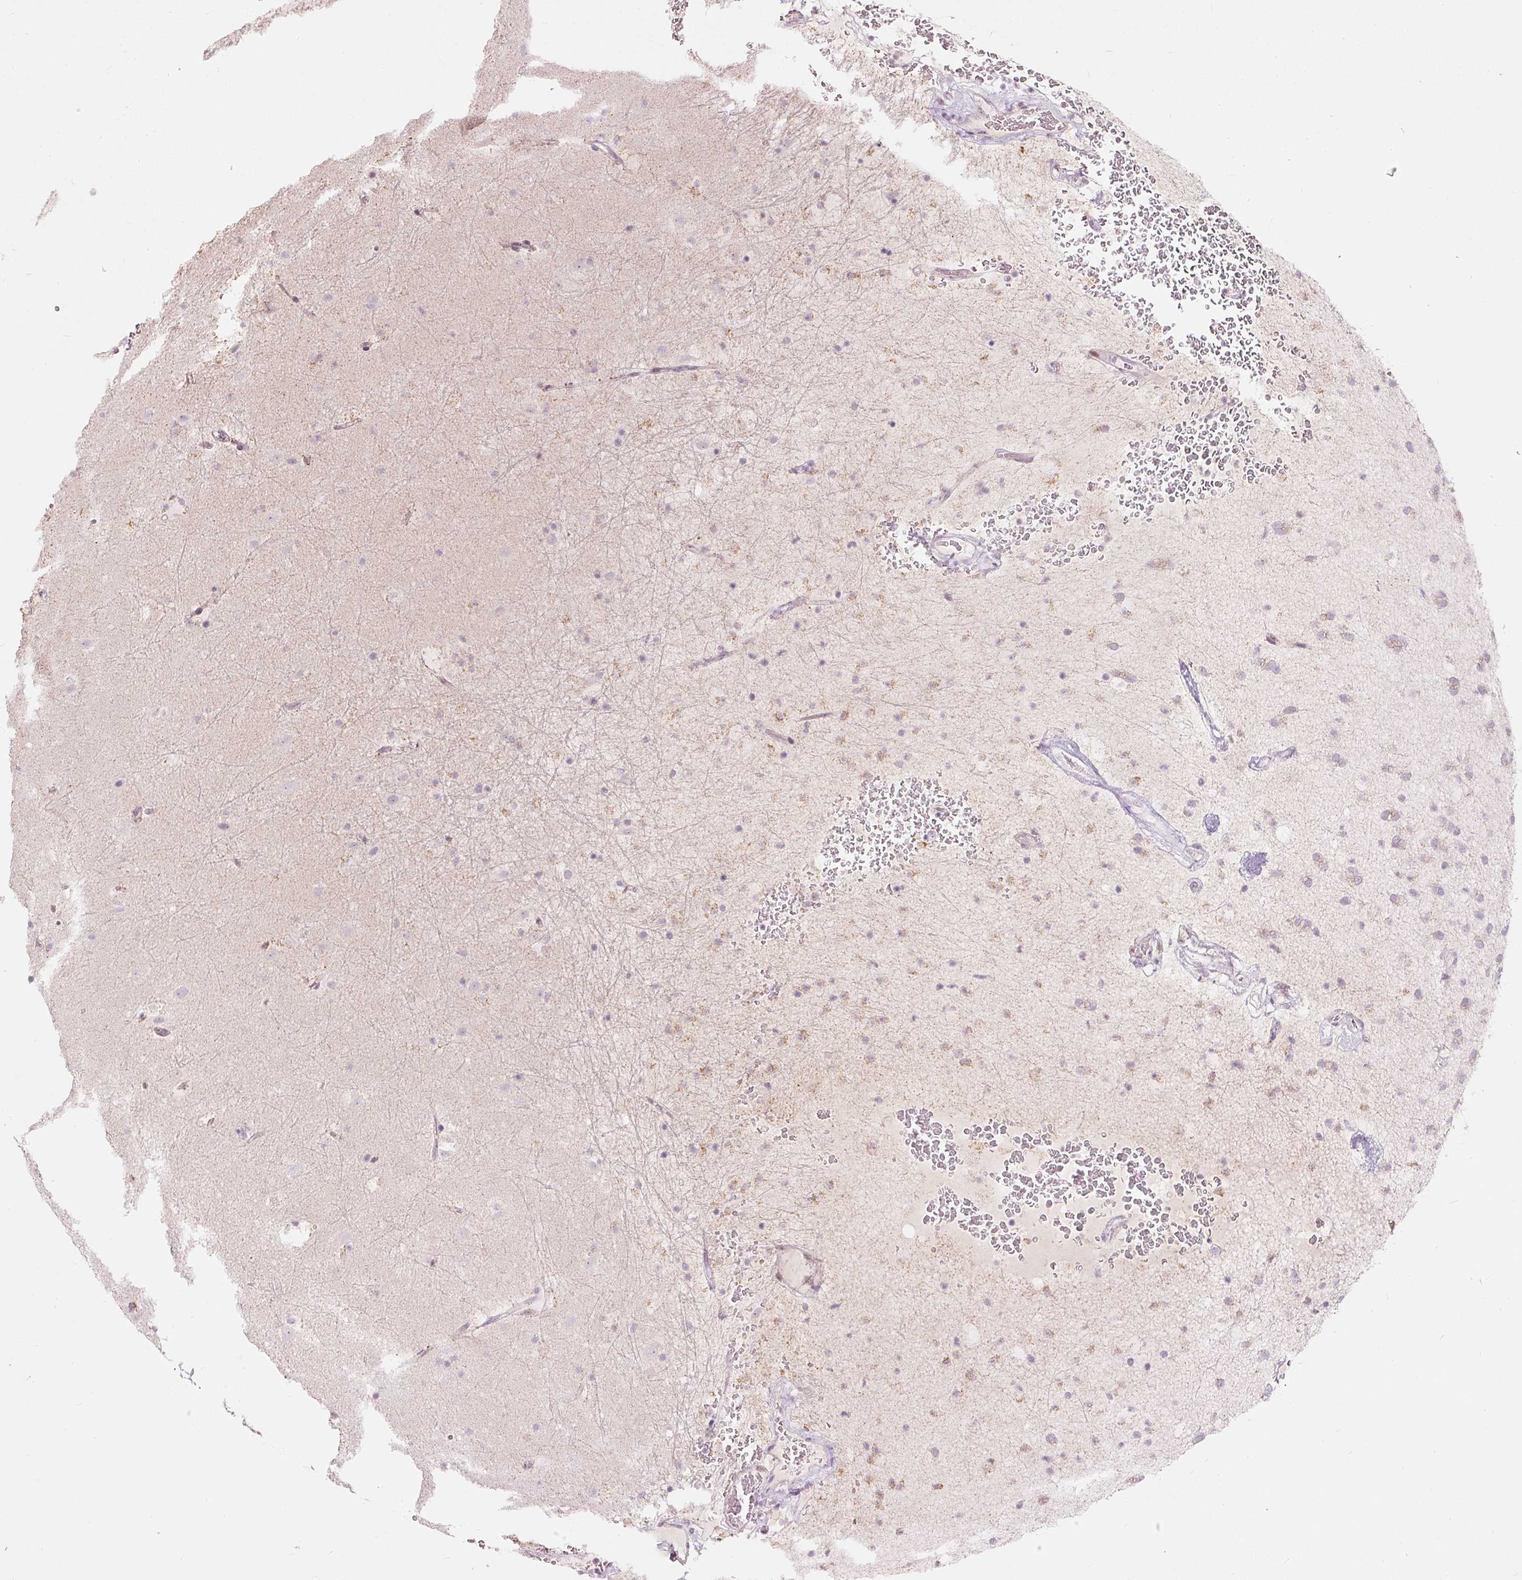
{"staining": {"intensity": "weak", "quantity": "<25%", "location": "cytoplasmic/membranous"}, "tissue": "caudate", "cell_type": "Glial cells", "image_type": "normal", "snomed": [{"axis": "morphology", "description": "Normal tissue, NOS"}, {"axis": "topography", "description": "Lateral ventricle wall"}], "caption": "DAB immunohistochemical staining of unremarkable caudate demonstrates no significant staining in glial cells. (Brightfield microscopy of DAB IHC at high magnification).", "gene": "RNF39", "patient": {"sex": "male", "age": 37}}